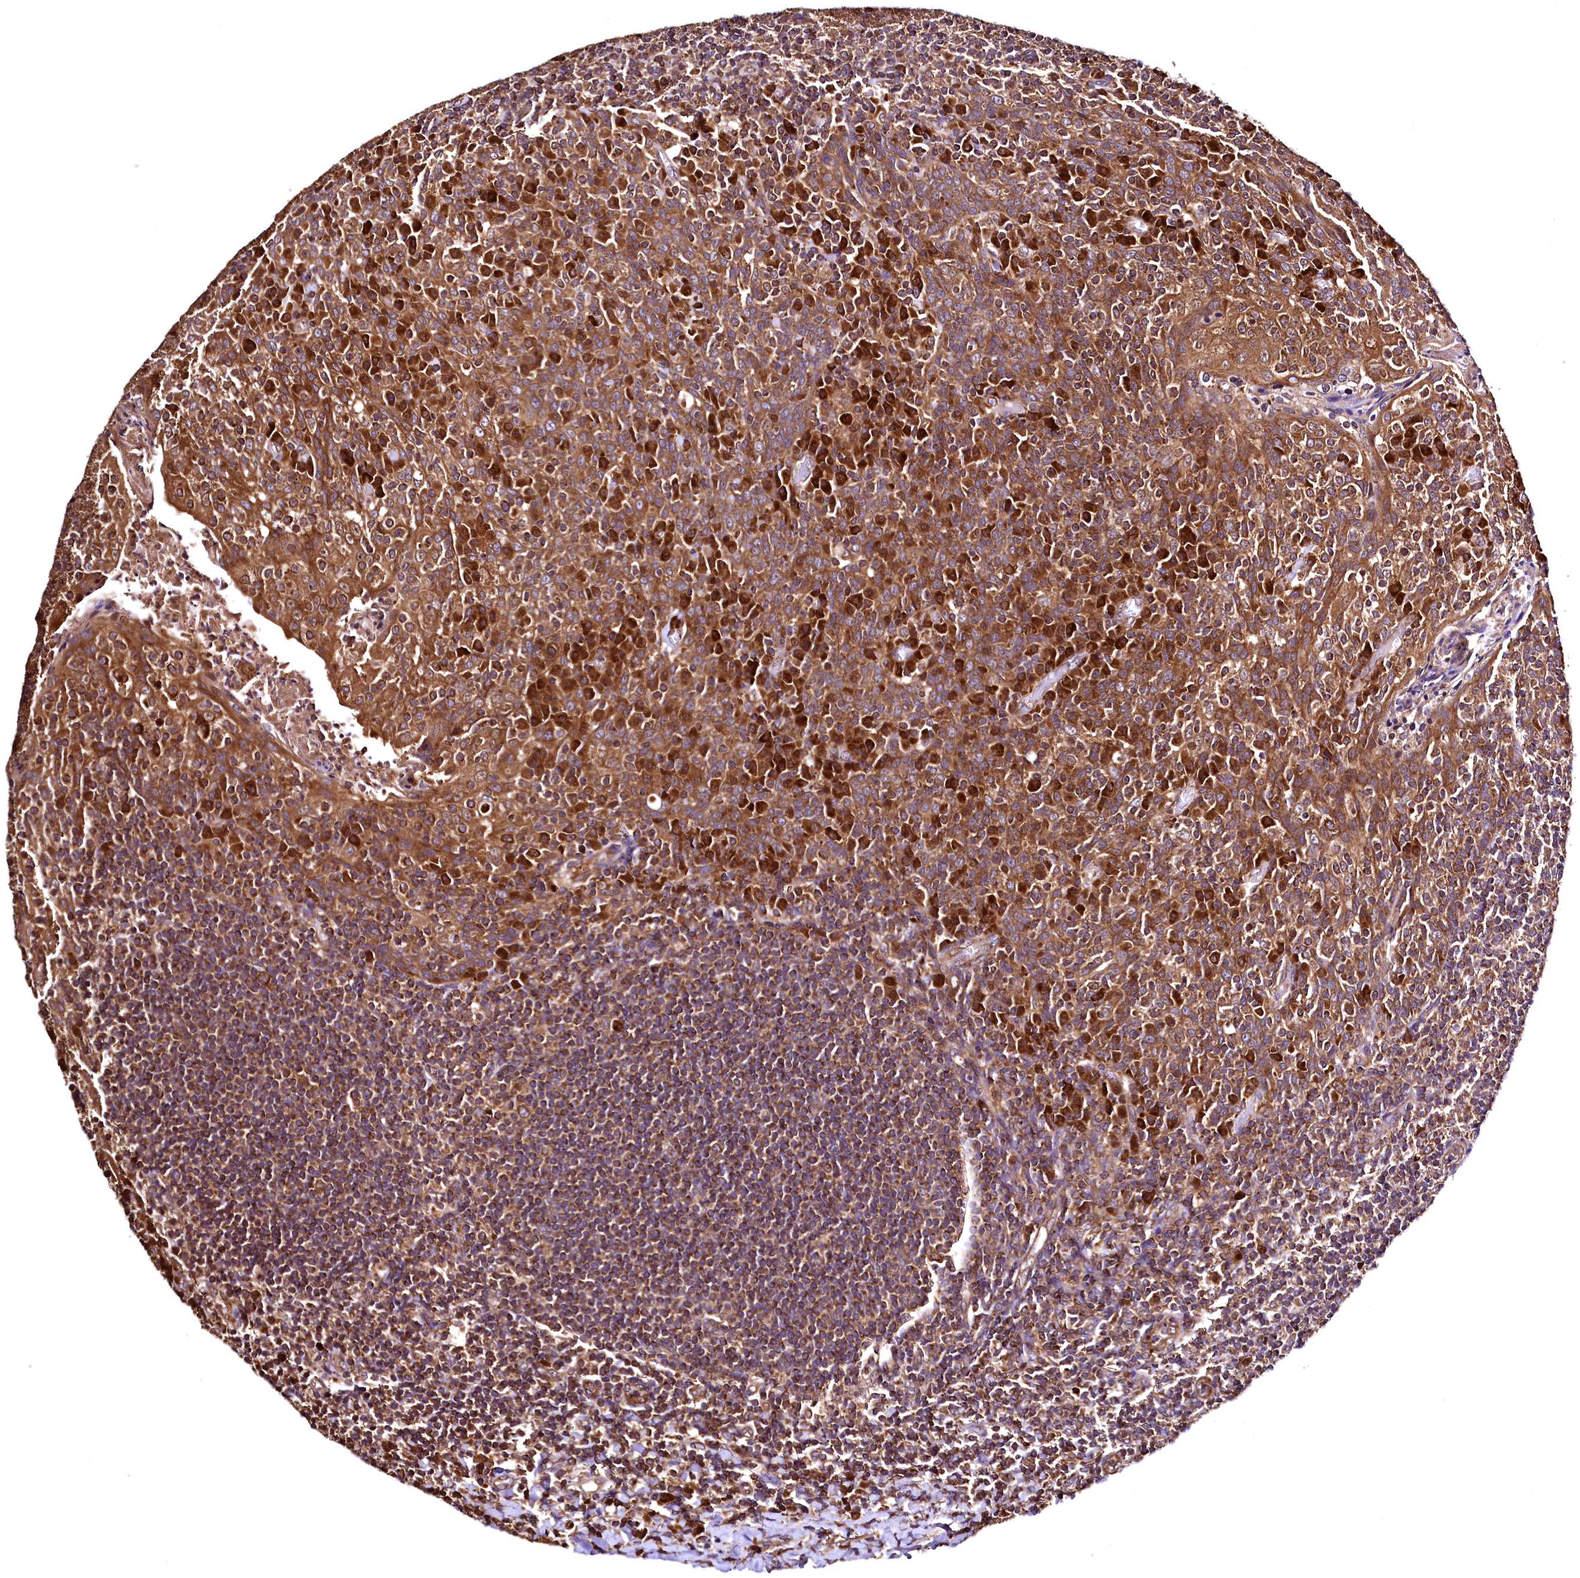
{"staining": {"intensity": "strong", "quantity": ">75%", "location": "cytoplasmic/membranous"}, "tissue": "tonsil", "cell_type": "Germinal center cells", "image_type": "normal", "snomed": [{"axis": "morphology", "description": "Normal tissue, NOS"}, {"axis": "topography", "description": "Tonsil"}], "caption": "Immunohistochemistry of unremarkable tonsil exhibits high levels of strong cytoplasmic/membranous staining in about >75% of germinal center cells.", "gene": "LRSAM1", "patient": {"sex": "female", "age": 10}}